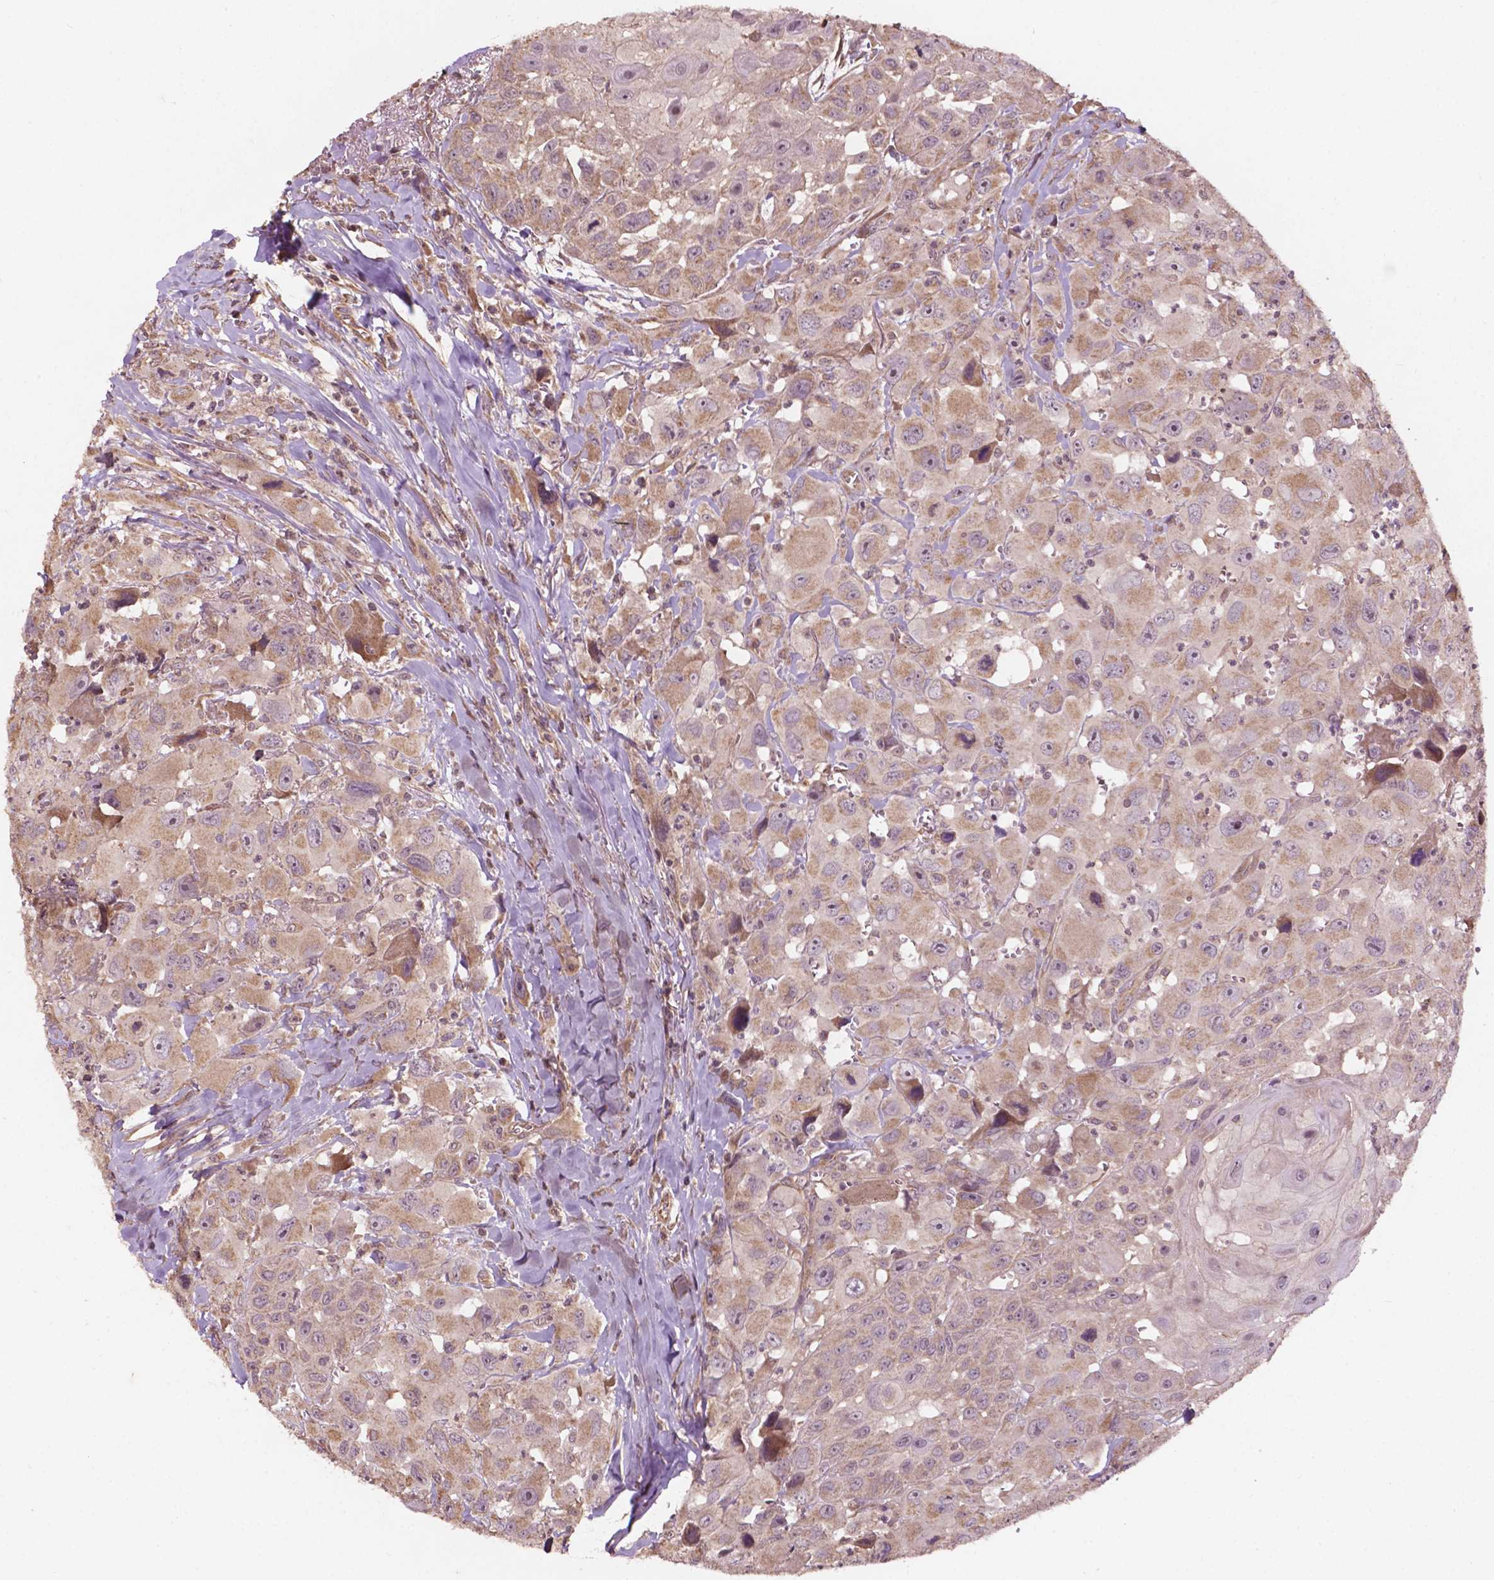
{"staining": {"intensity": "weak", "quantity": ">75%", "location": "cytoplasmic/membranous,nuclear"}, "tissue": "head and neck cancer", "cell_type": "Tumor cells", "image_type": "cancer", "snomed": [{"axis": "morphology", "description": "Squamous cell carcinoma, NOS"}, {"axis": "morphology", "description": "Squamous cell carcinoma, metastatic, NOS"}, {"axis": "topography", "description": "Oral tissue"}, {"axis": "topography", "description": "Head-Neck"}], "caption": "Protein analysis of head and neck cancer tissue reveals weak cytoplasmic/membranous and nuclear staining in approximately >75% of tumor cells. (Stains: DAB in brown, nuclei in blue, Microscopy: brightfield microscopy at high magnification).", "gene": "CDC42BPA", "patient": {"sex": "female", "age": 85}}